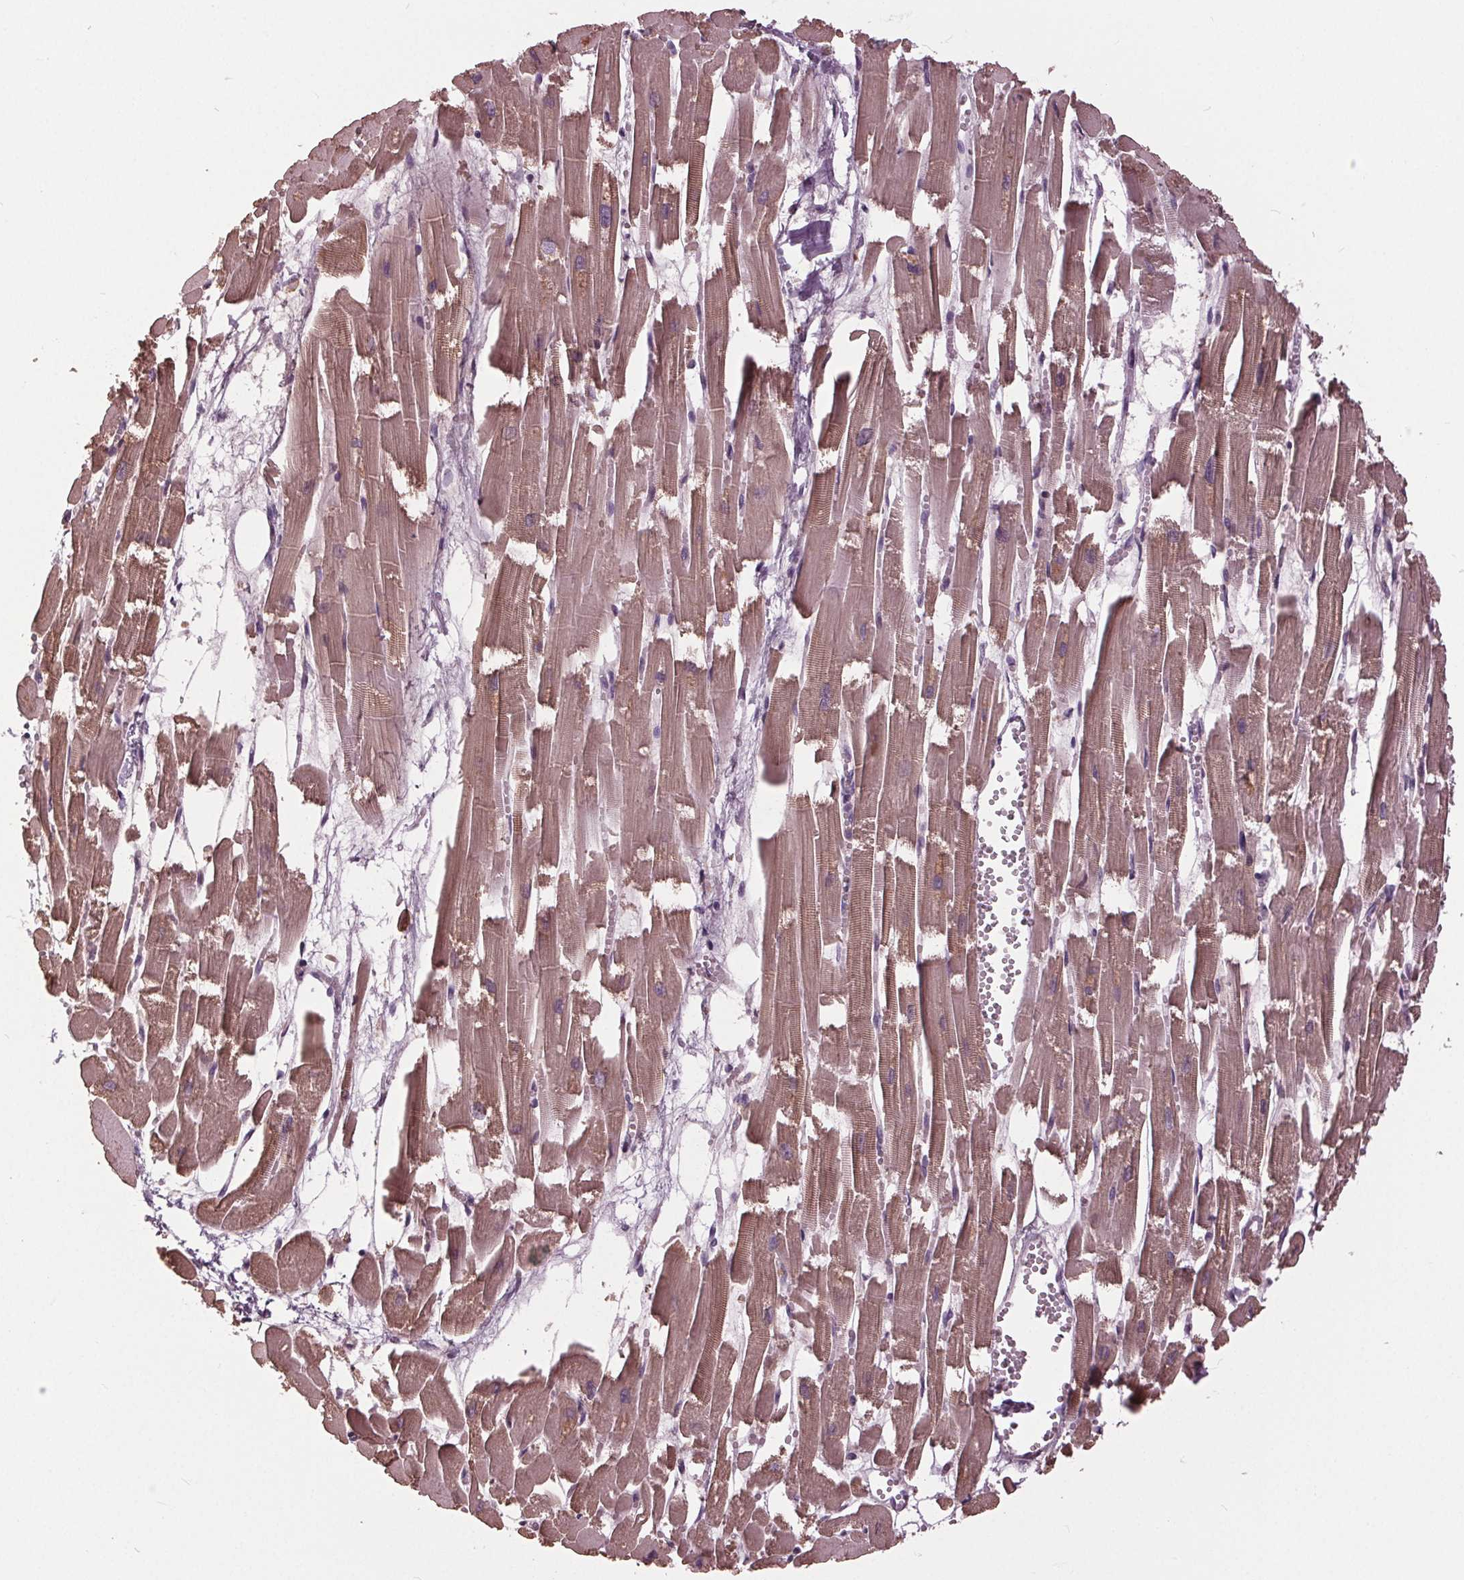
{"staining": {"intensity": "moderate", "quantity": ">75%", "location": "cytoplasmic/membranous"}, "tissue": "heart muscle", "cell_type": "Cardiomyocytes", "image_type": "normal", "snomed": [{"axis": "morphology", "description": "Normal tissue, NOS"}, {"axis": "topography", "description": "Heart"}], "caption": "High-power microscopy captured an immunohistochemistry (IHC) image of benign heart muscle, revealing moderate cytoplasmic/membranous staining in about >75% of cardiomyocytes.", "gene": "SIGLEC6", "patient": {"sex": "female", "age": 52}}